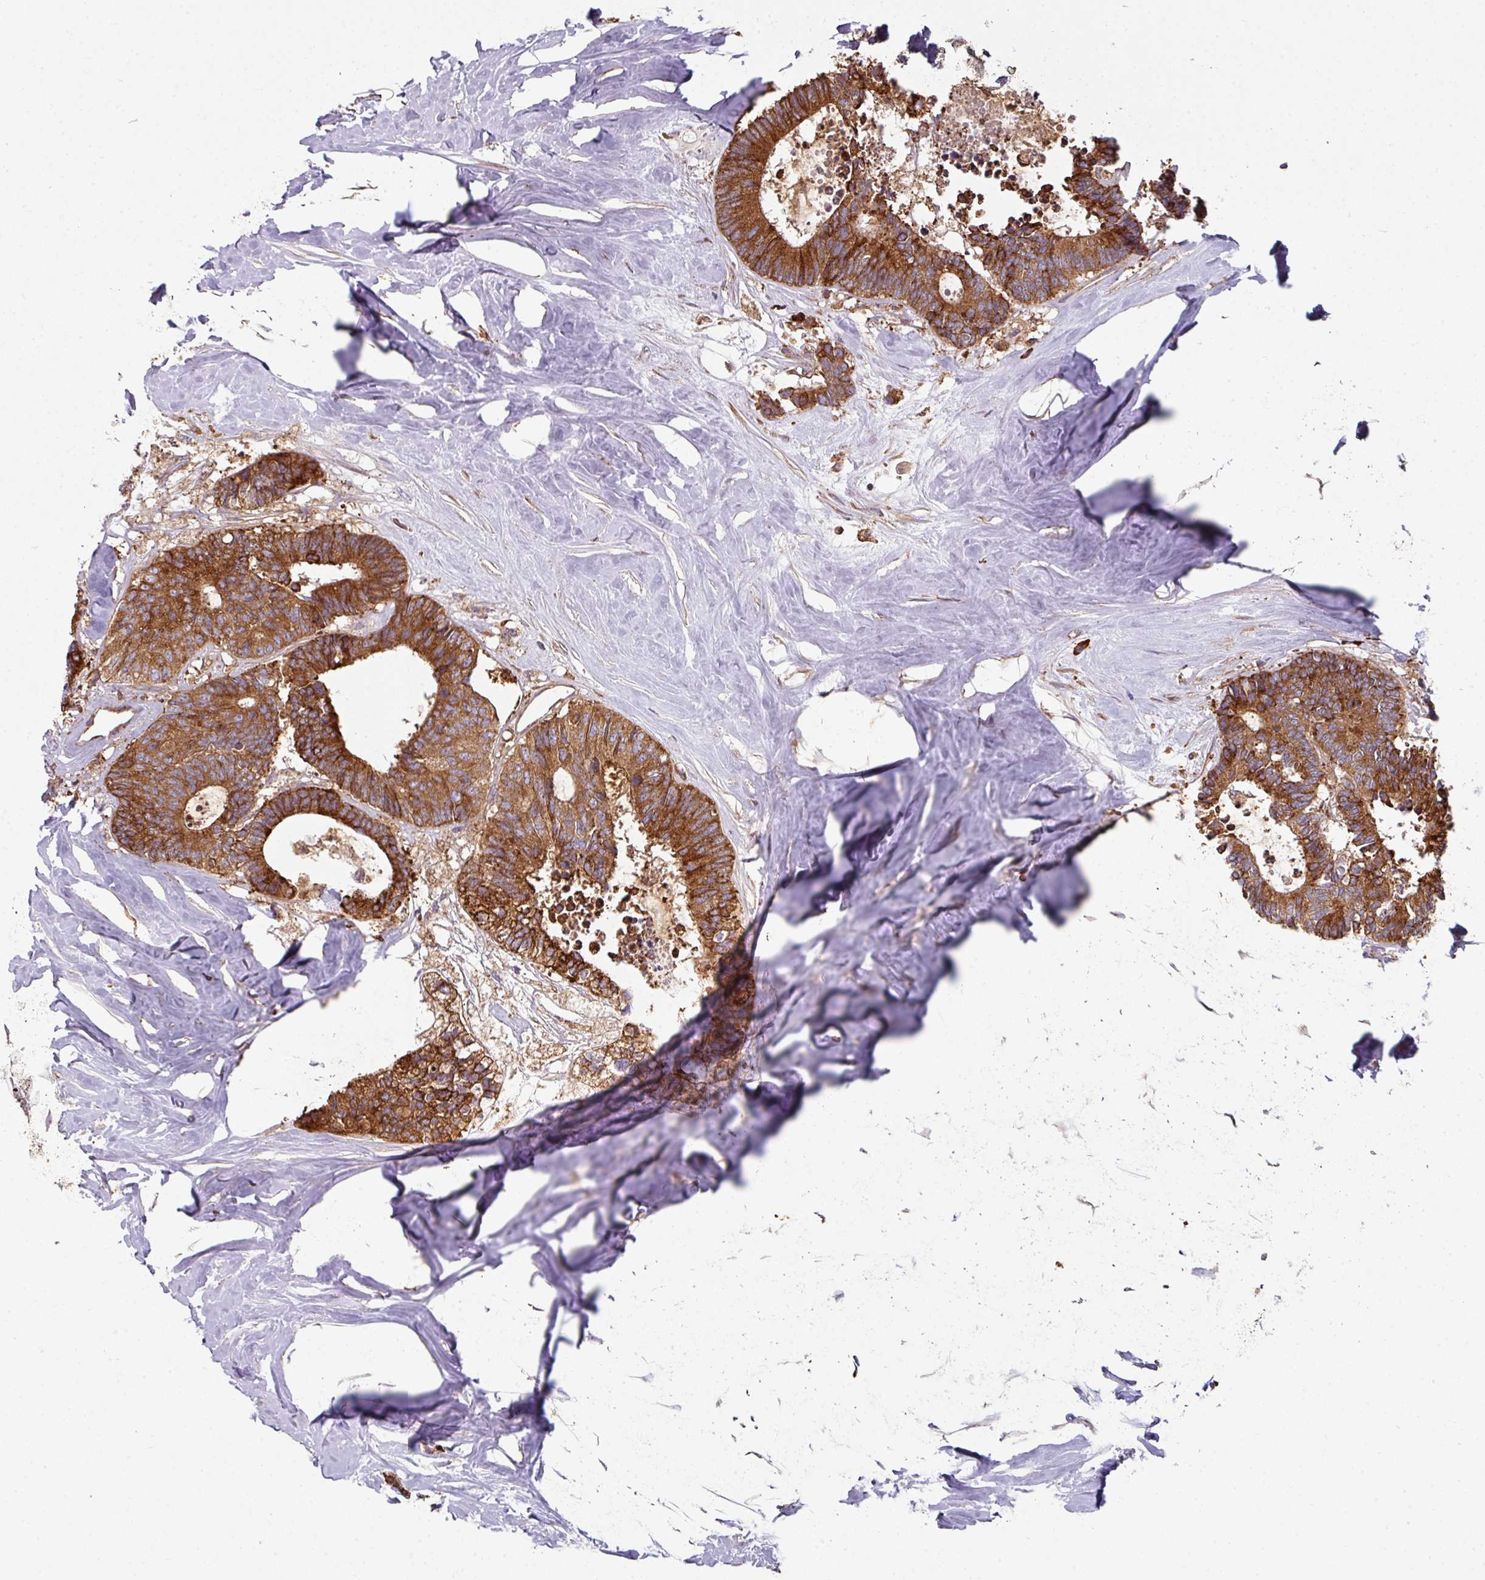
{"staining": {"intensity": "strong", "quantity": ">75%", "location": "cytoplasmic/membranous"}, "tissue": "colorectal cancer", "cell_type": "Tumor cells", "image_type": "cancer", "snomed": [{"axis": "morphology", "description": "Adenocarcinoma, NOS"}, {"axis": "topography", "description": "Colon"}, {"axis": "topography", "description": "Rectum"}], "caption": "A photomicrograph of human colorectal cancer stained for a protein shows strong cytoplasmic/membranous brown staining in tumor cells.", "gene": "FAT4", "patient": {"sex": "male", "age": 57}}